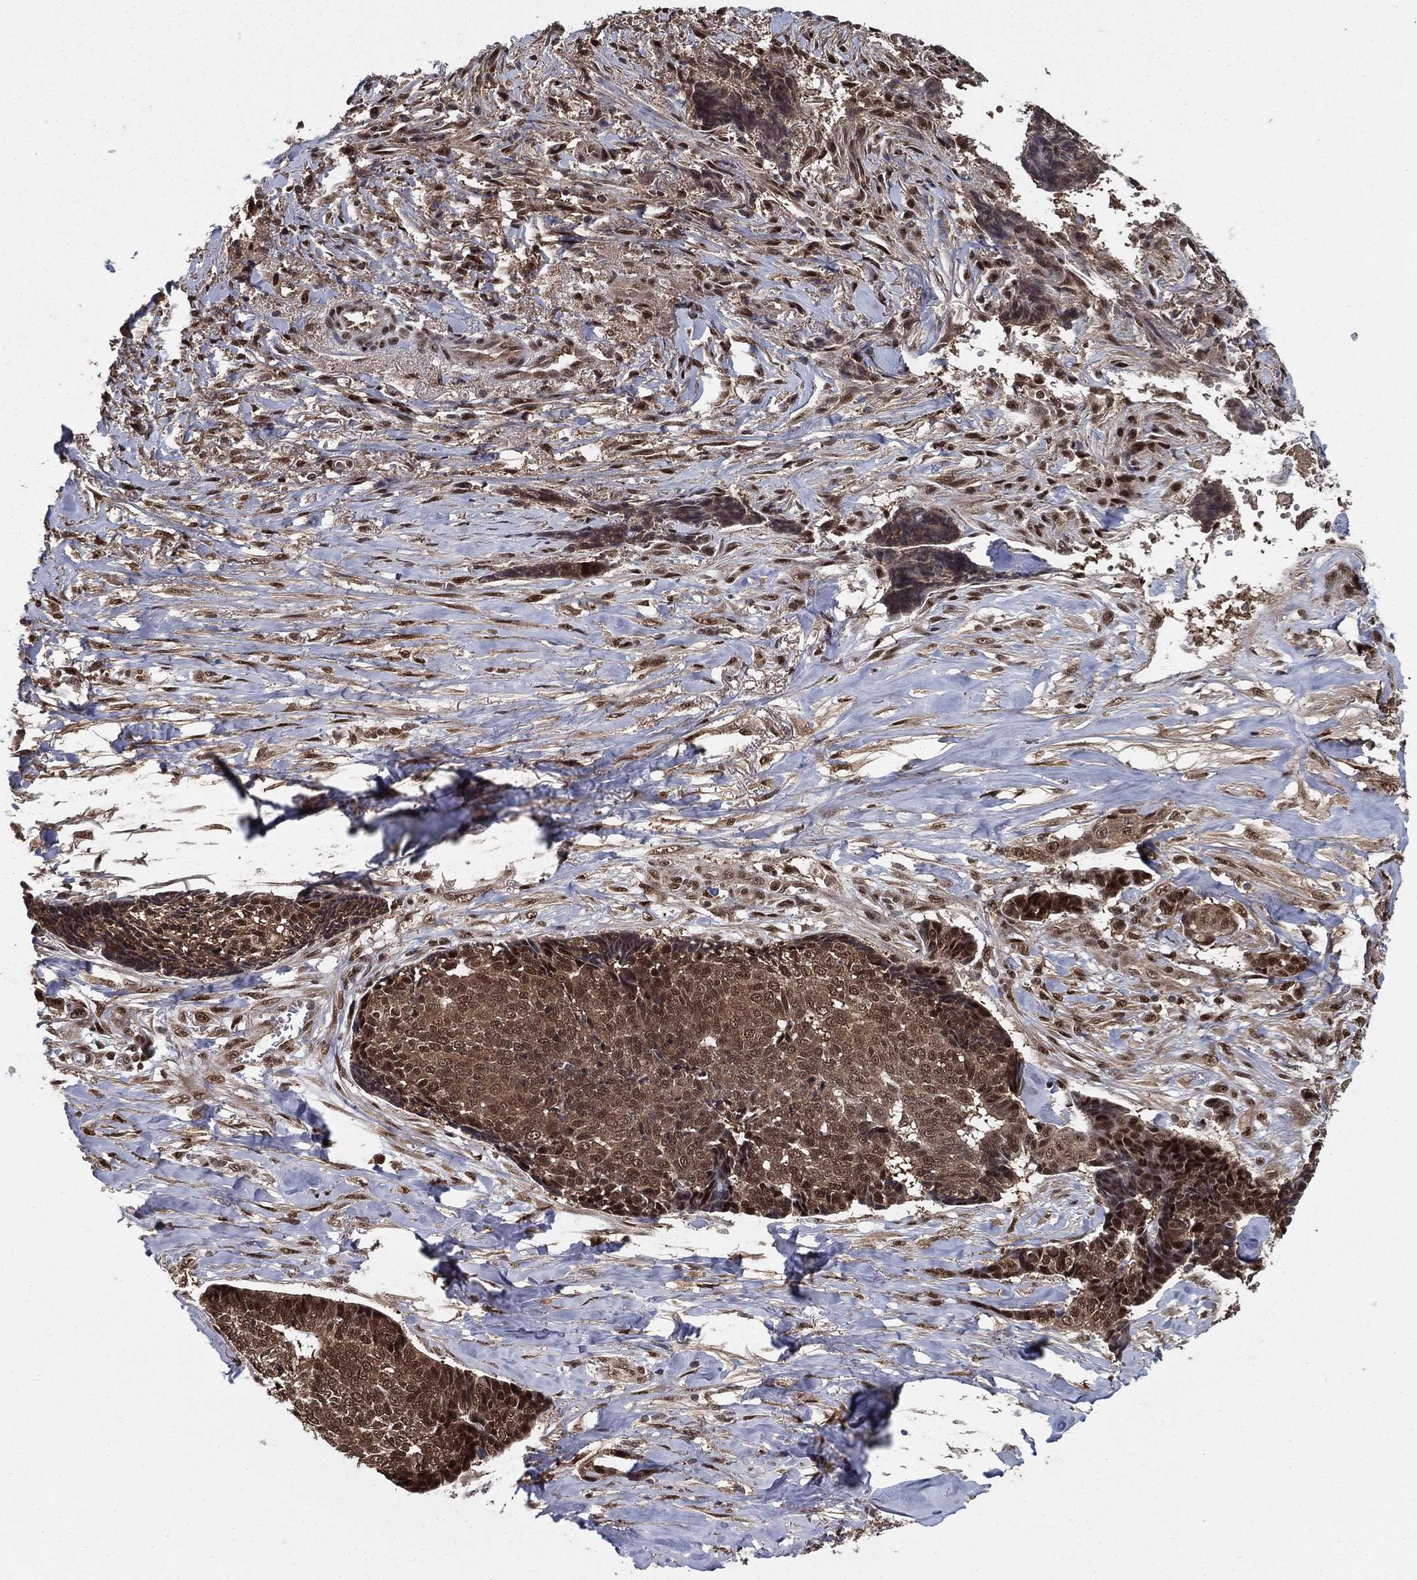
{"staining": {"intensity": "moderate", "quantity": ">75%", "location": "cytoplasmic/membranous,nuclear"}, "tissue": "skin cancer", "cell_type": "Tumor cells", "image_type": "cancer", "snomed": [{"axis": "morphology", "description": "Basal cell carcinoma"}, {"axis": "topography", "description": "Skin"}], "caption": "An image of human skin cancer (basal cell carcinoma) stained for a protein demonstrates moderate cytoplasmic/membranous and nuclear brown staining in tumor cells.", "gene": "CARM1", "patient": {"sex": "male", "age": 86}}